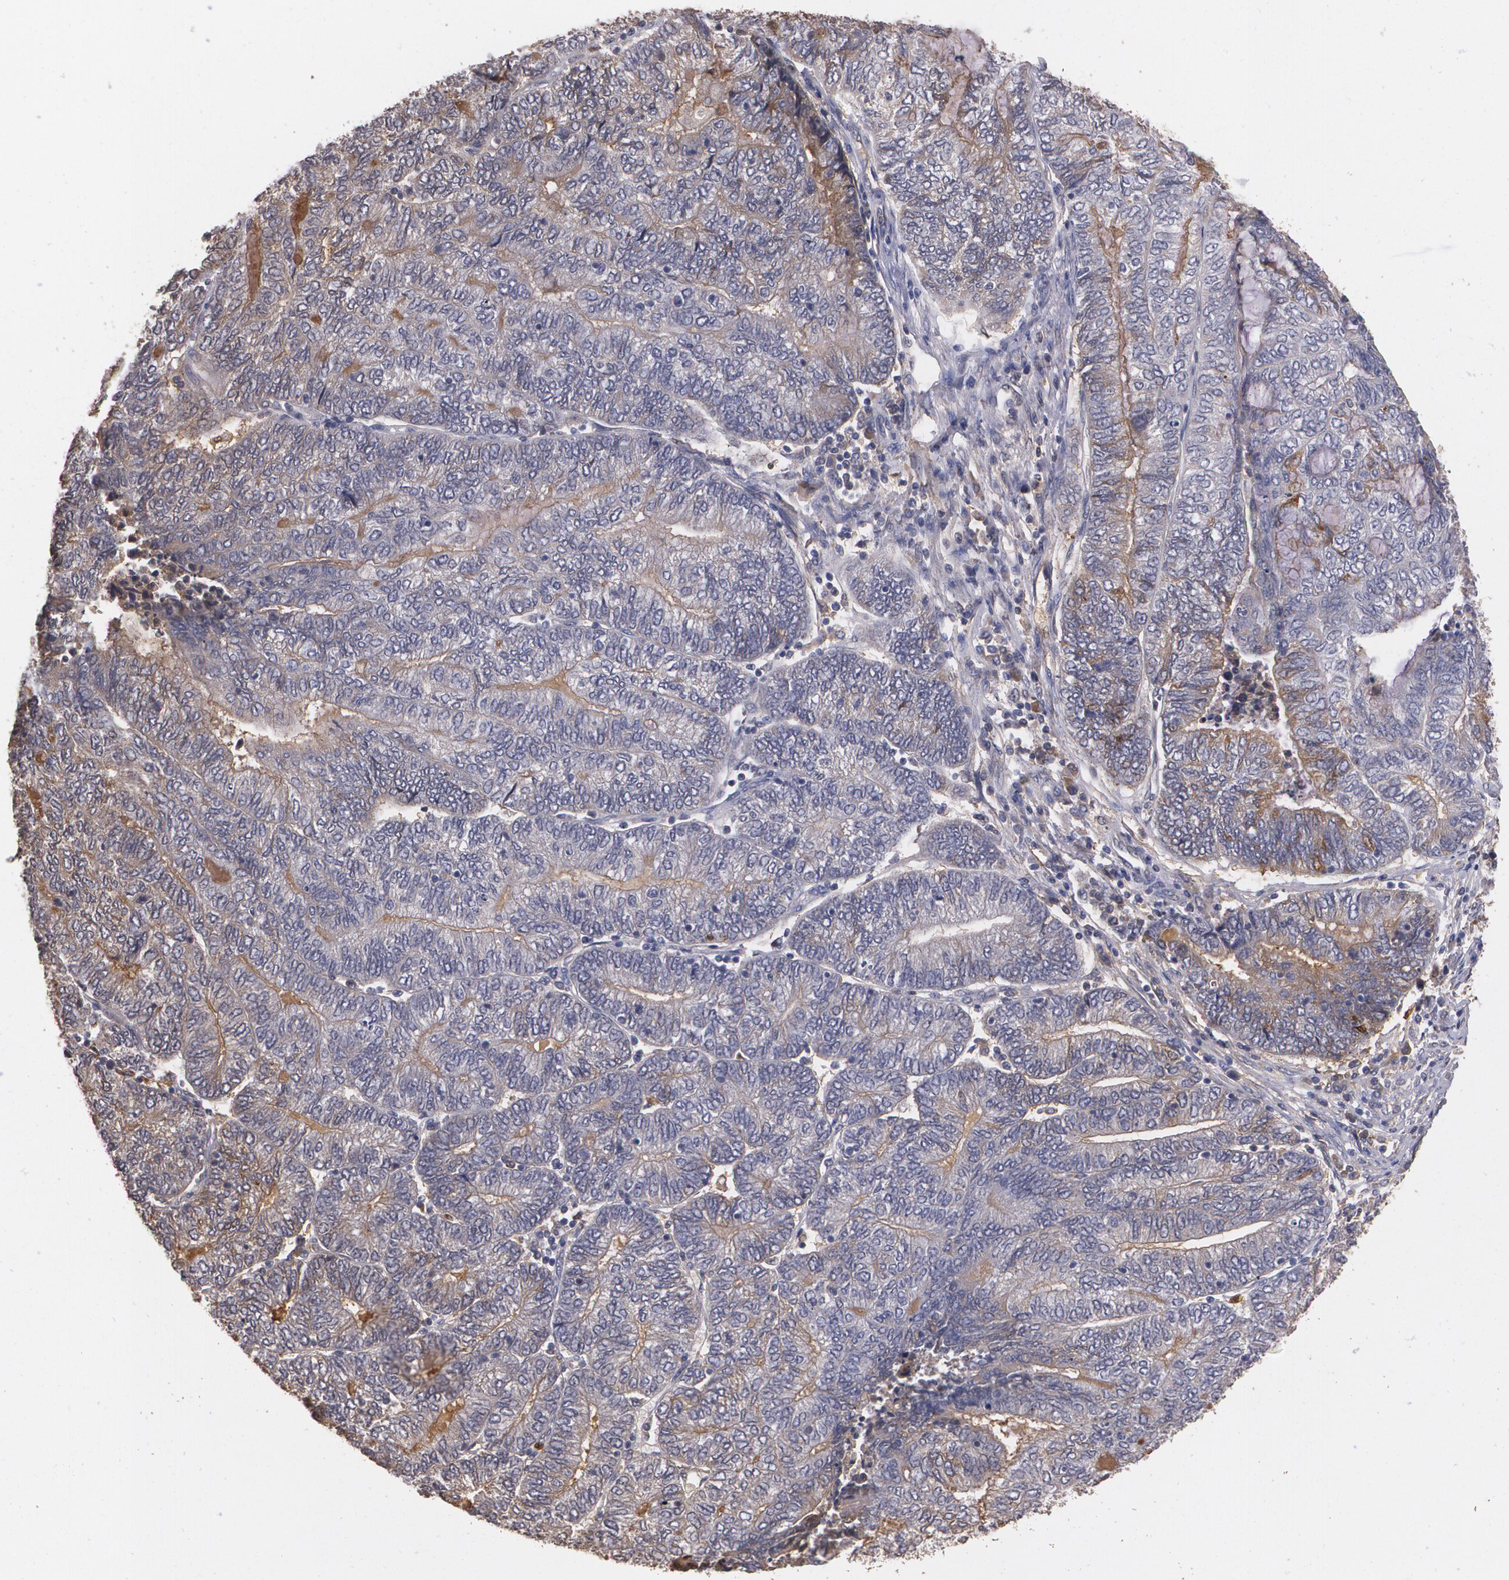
{"staining": {"intensity": "moderate", "quantity": "25%-75%", "location": "cytoplasmic/membranous"}, "tissue": "endometrial cancer", "cell_type": "Tumor cells", "image_type": "cancer", "snomed": [{"axis": "morphology", "description": "Adenocarcinoma, NOS"}, {"axis": "topography", "description": "Uterus"}, {"axis": "topography", "description": "Endometrium"}], "caption": "IHC photomicrograph of neoplastic tissue: adenocarcinoma (endometrial) stained using IHC exhibits medium levels of moderate protein expression localized specifically in the cytoplasmic/membranous of tumor cells, appearing as a cytoplasmic/membranous brown color.", "gene": "PTS", "patient": {"sex": "female", "age": 70}}